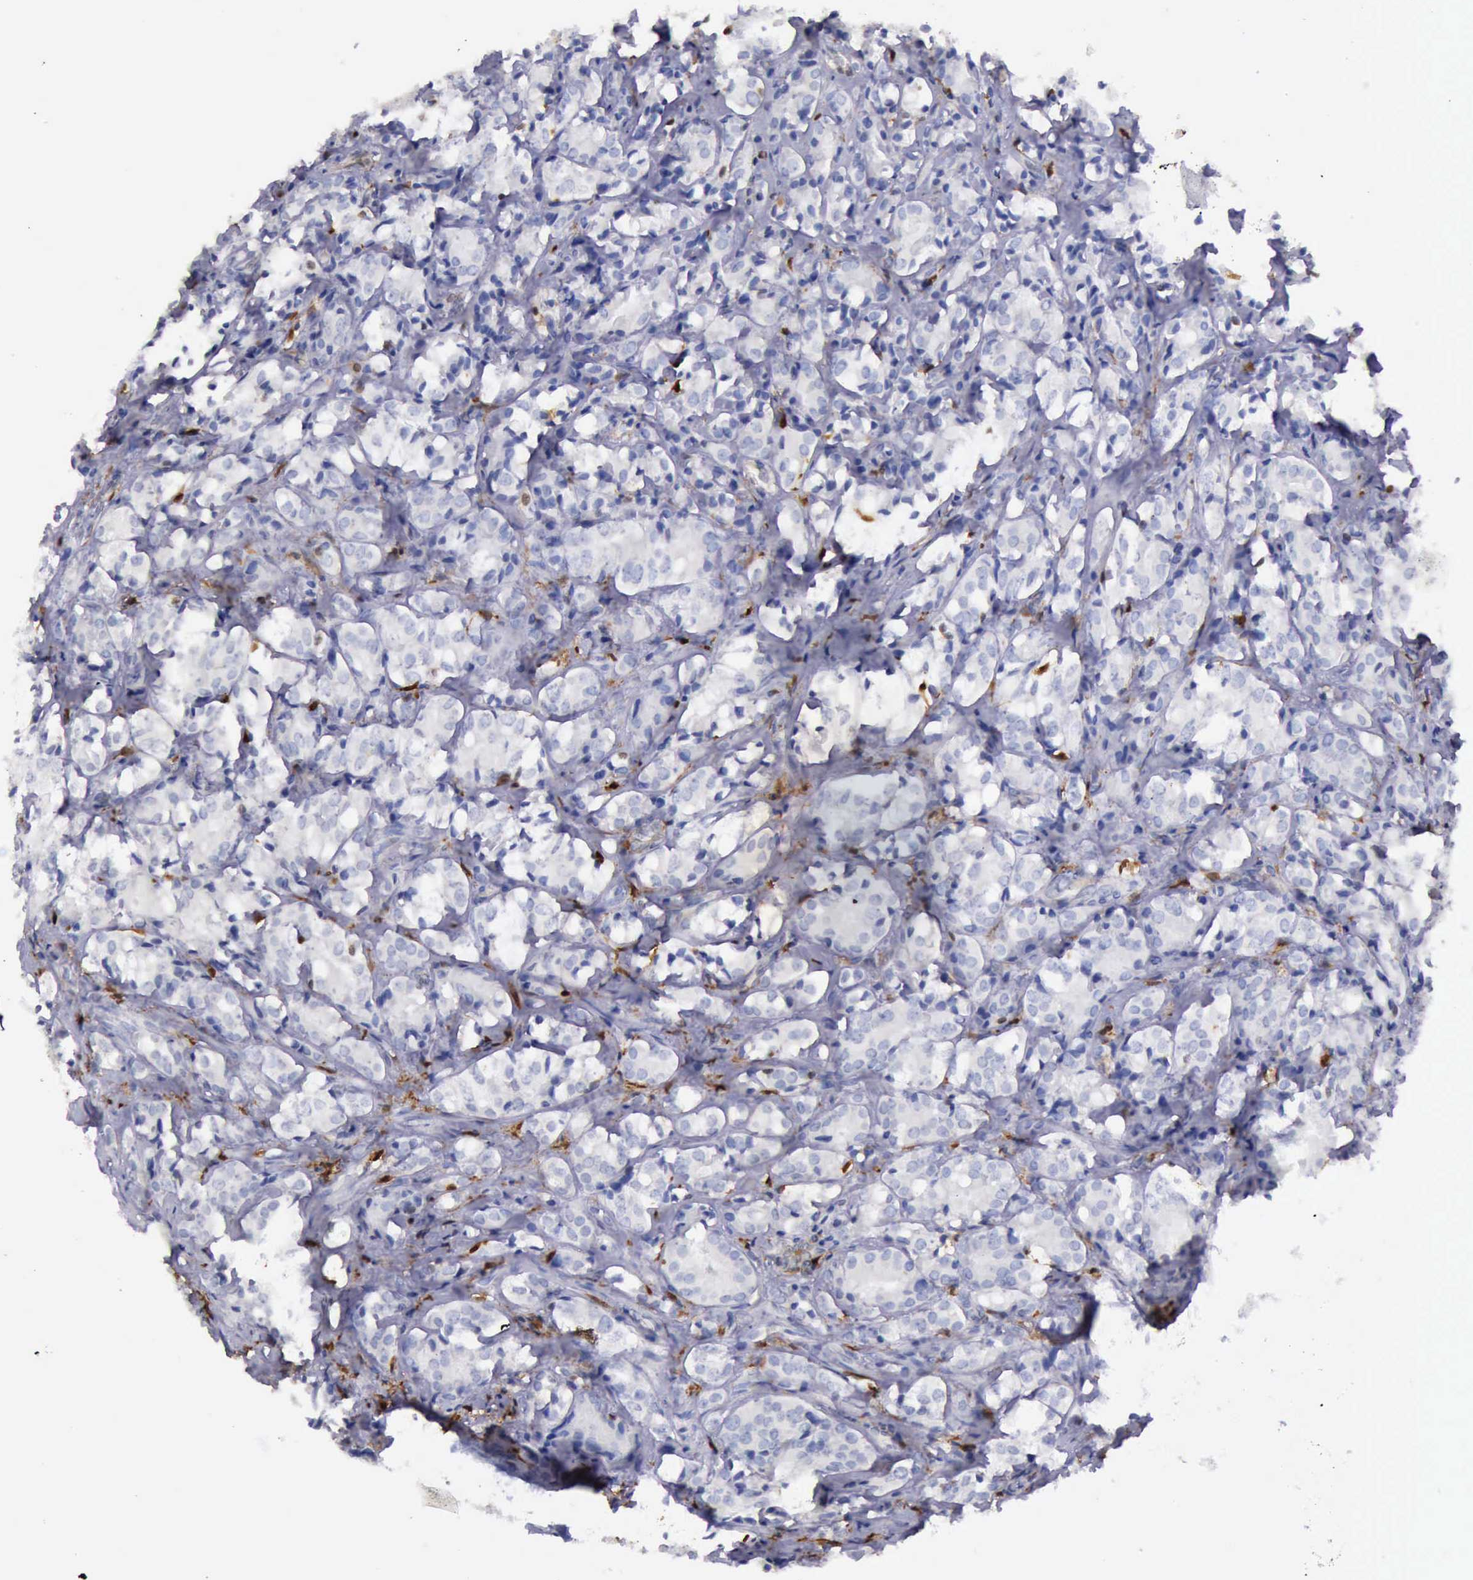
{"staining": {"intensity": "weak", "quantity": "<25%", "location": "cytoplasmic/membranous,nuclear"}, "tissue": "prostate cancer", "cell_type": "Tumor cells", "image_type": "cancer", "snomed": [{"axis": "morphology", "description": "Adenocarcinoma, High grade"}, {"axis": "topography", "description": "Prostate"}], "caption": "High magnification brightfield microscopy of prostate cancer stained with DAB (3,3'-diaminobenzidine) (brown) and counterstained with hematoxylin (blue): tumor cells show no significant staining.", "gene": "TYMP", "patient": {"sex": "male", "age": 68}}